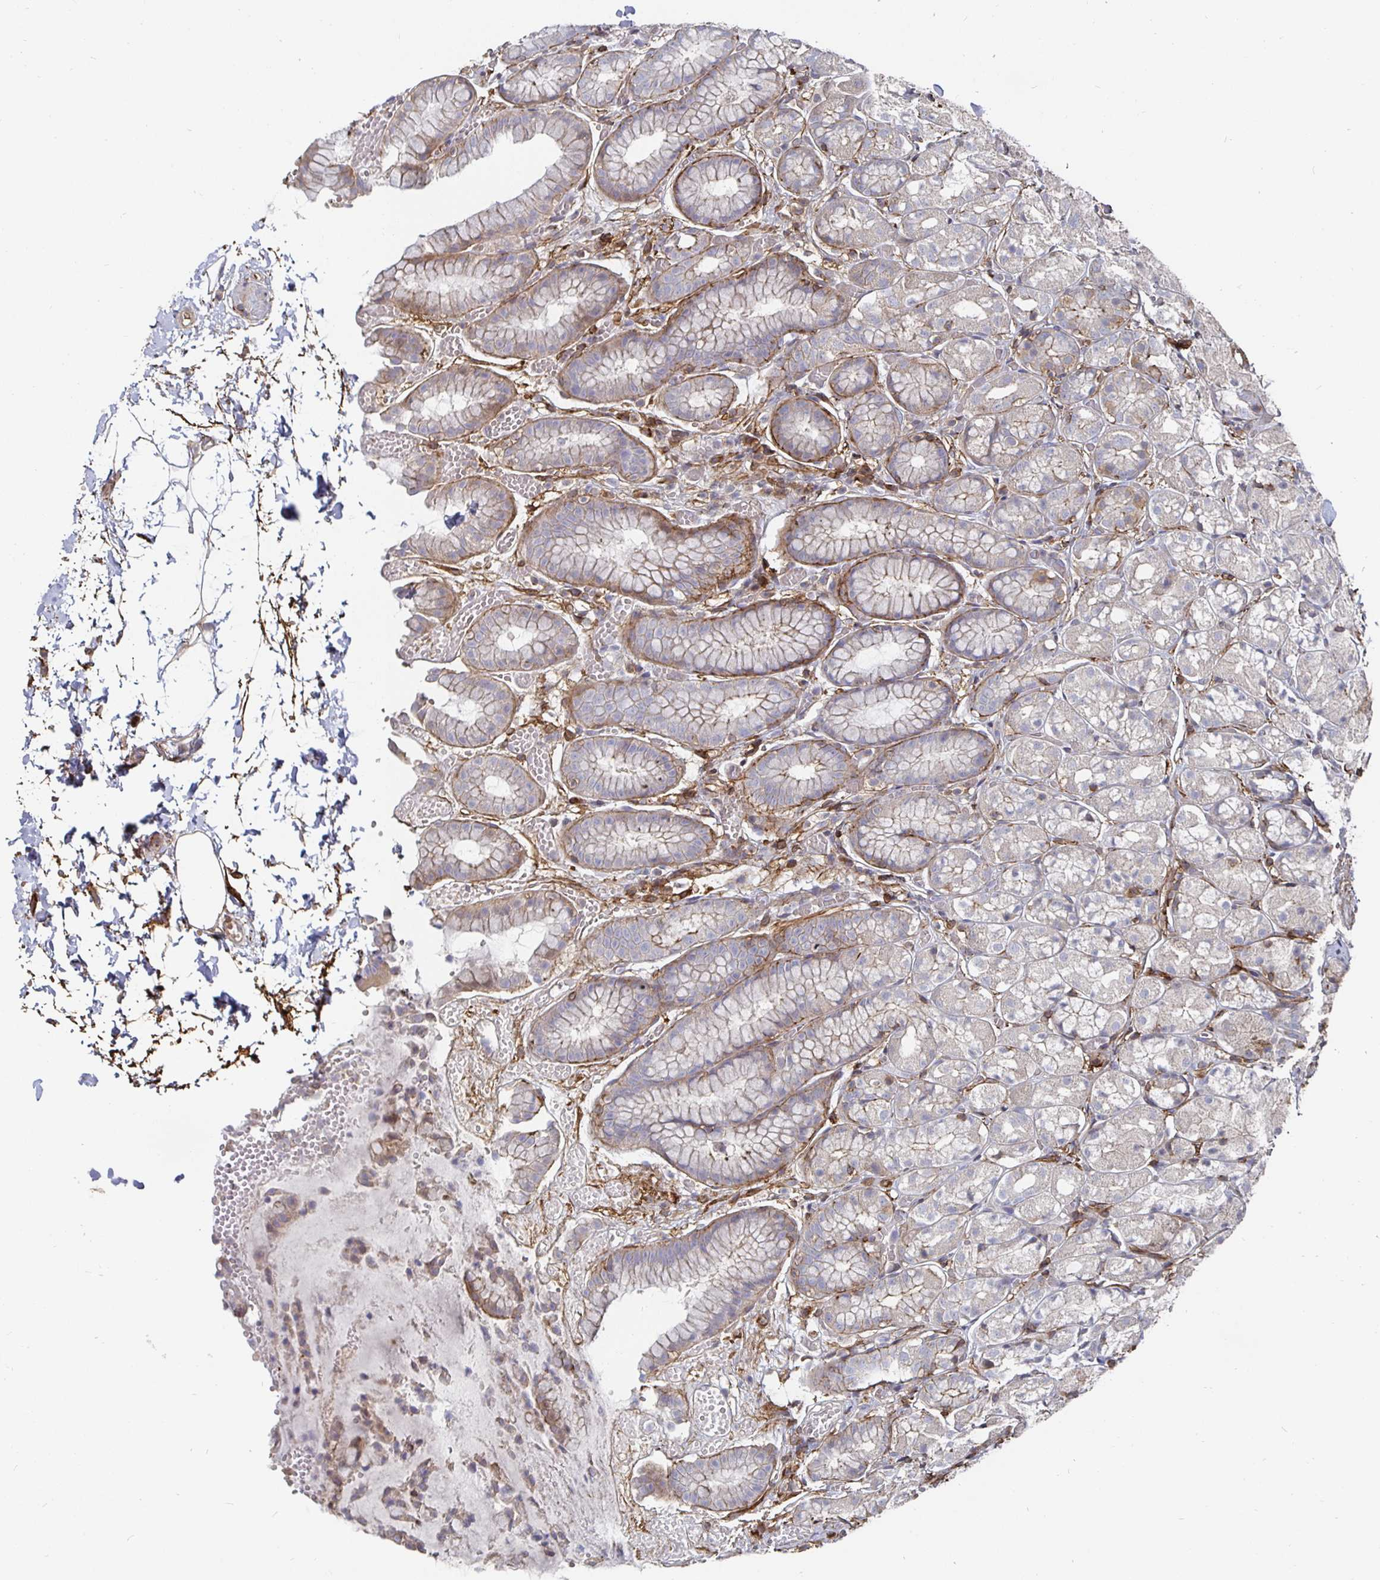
{"staining": {"intensity": "moderate", "quantity": "25%-75%", "location": "cytoplasmic/membranous"}, "tissue": "stomach", "cell_type": "Glandular cells", "image_type": "normal", "snomed": [{"axis": "morphology", "description": "Normal tissue, NOS"}, {"axis": "topography", "description": "Stomach"}], "caption": "DAB immunohistochemical staining of normal stomach exhibits moderate cytoplasmic/membranous protein positivity in about 25%-75% of glandular cells. The staining is performed using DAB (3,3'-diaminobenzidine) brown chromogen to label protein expression. The nuclei are counter-stained blue using hematoxylin.", "gene": "GJA4", "patient": {"sex": "male", "age": 70}}